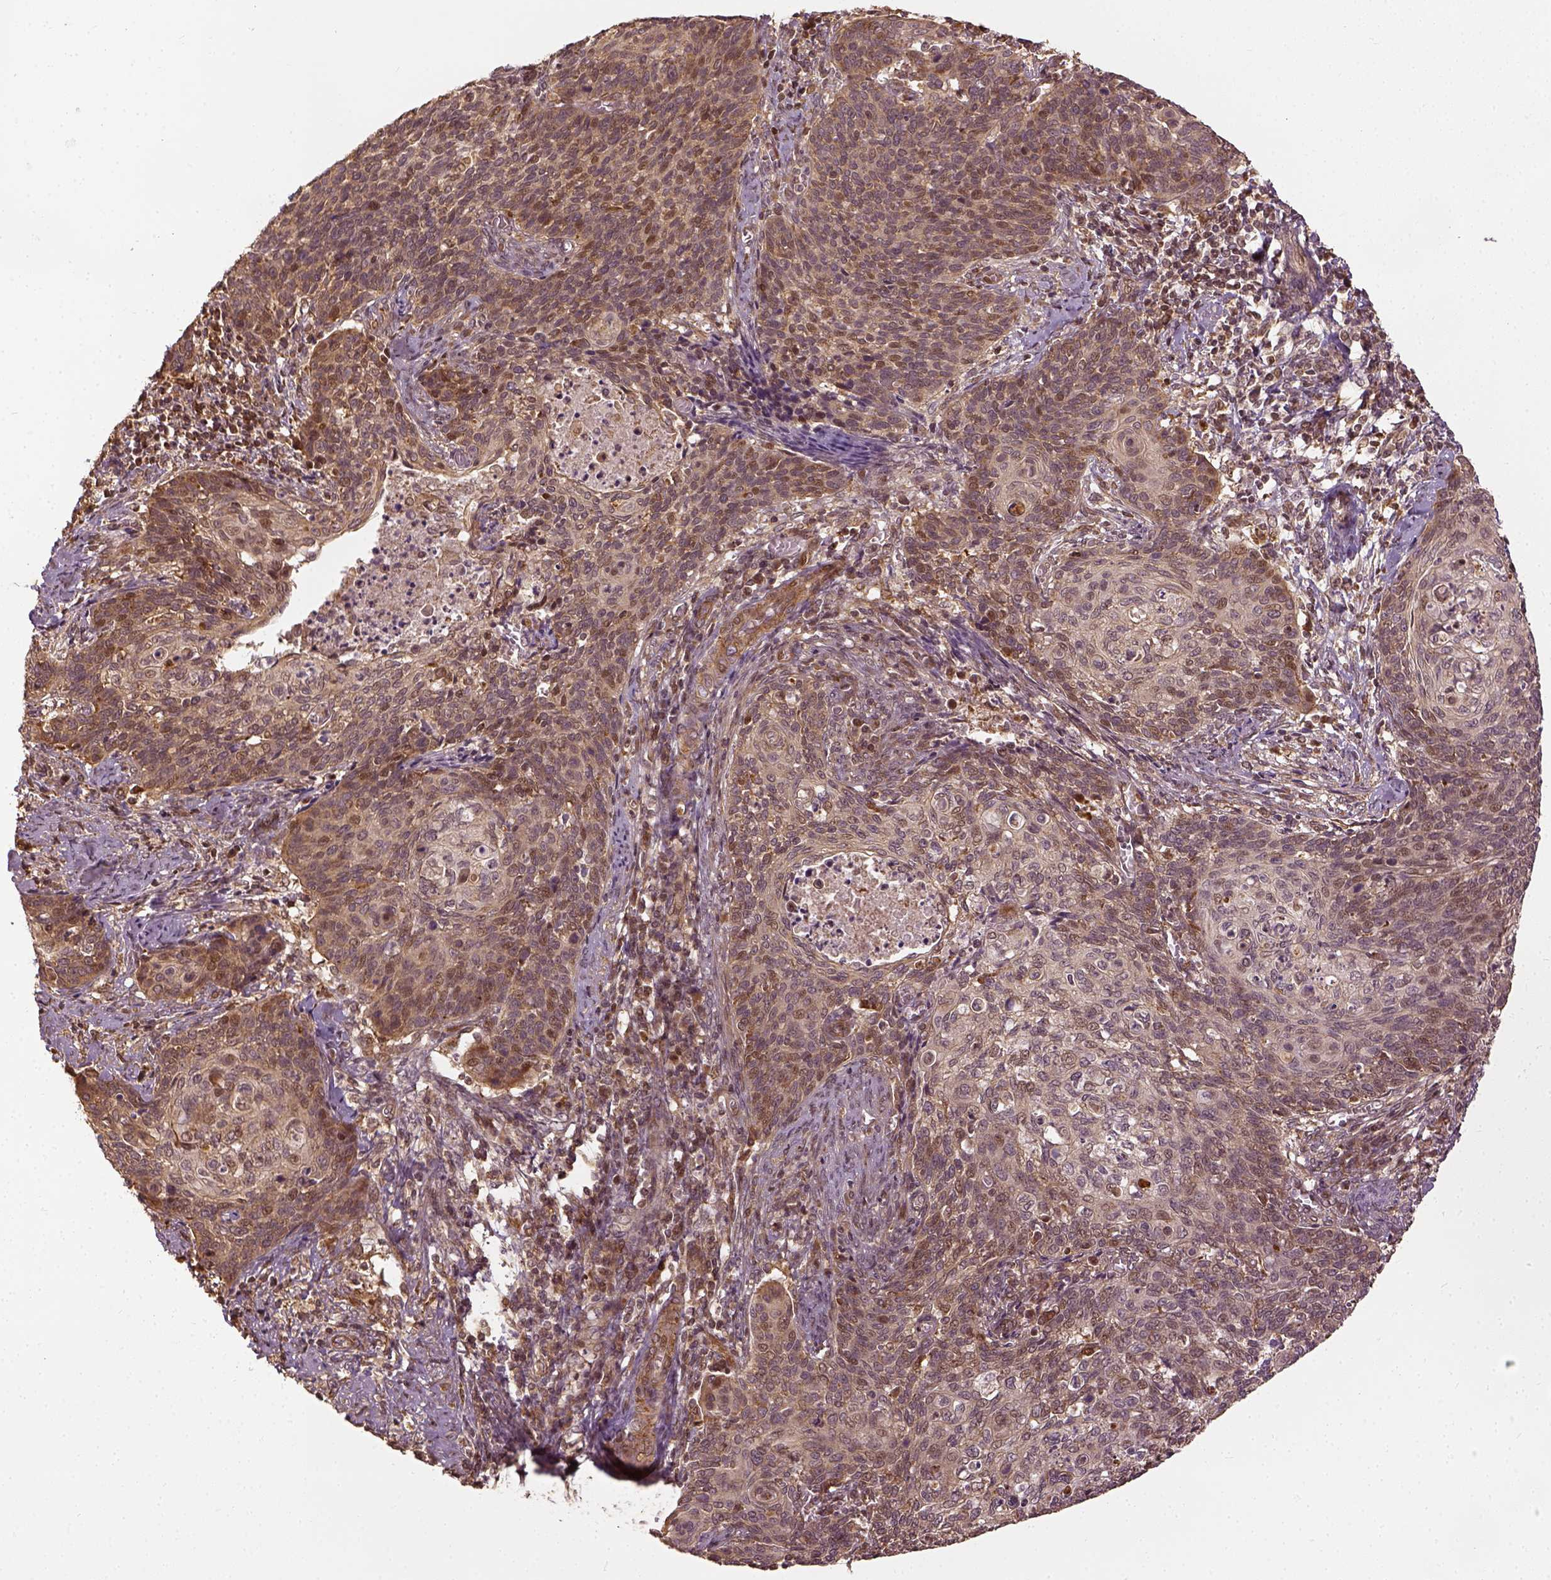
{"staining": {"intensity": "weak", "quantity": "25%-75%", "location": "cytoplasmic/membranous"}, "tissue": "cervical cancer", "cell_type": "Tumor cells", "image_type": "cancer", "snomed": [{"axis": "morphology", "description": "Normal tissue, NOS"}, {"axis": "morphology", "description": "Squamous cell carcinoma, NOS"}, {"axis": "topography", "description": "Cervix"}], "caption": "Cervical cancer tissue exhibits weak cytoplasmic/membranous expression in about 25%-75% of tumor cells, visualized by immunohistochemistry.", "gene": "VEGFA", "patient": {"sex": "female", "age": 39}}